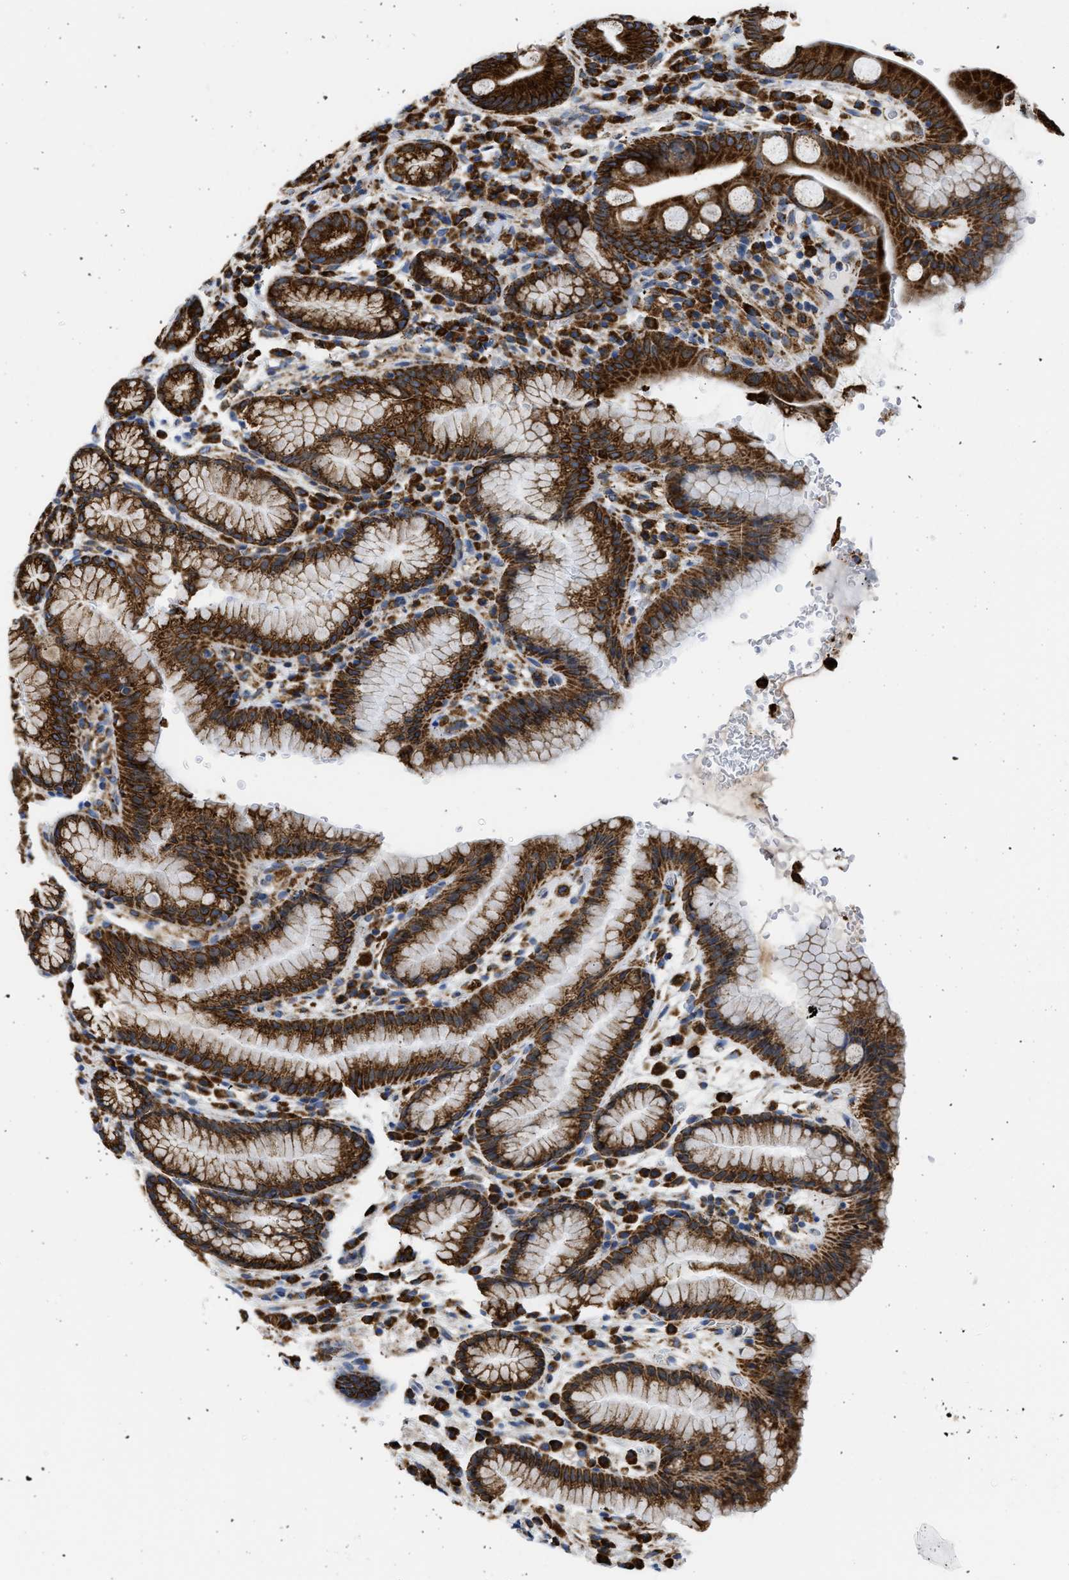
{"staining": {"intensity": "strong", "quantity": ">75%", "location": "cytoplasmic/membranous"}, "tissue": "stomach", "cell_type": "Glandular cells", "image_type": "normal", "snomed": [{"axis": "morphology", "description": "Normal tissue, NOS"}, {"axis": "topography", "description": "Stomach, lower"}], "caption": "Protein staining by IHC exhibits strong cytoplasmic/membranous staining in approximately >75% of glandular cells in normal stomach.", "gene": "CYCS", "patient": {"sex": "male", "age": 52}}